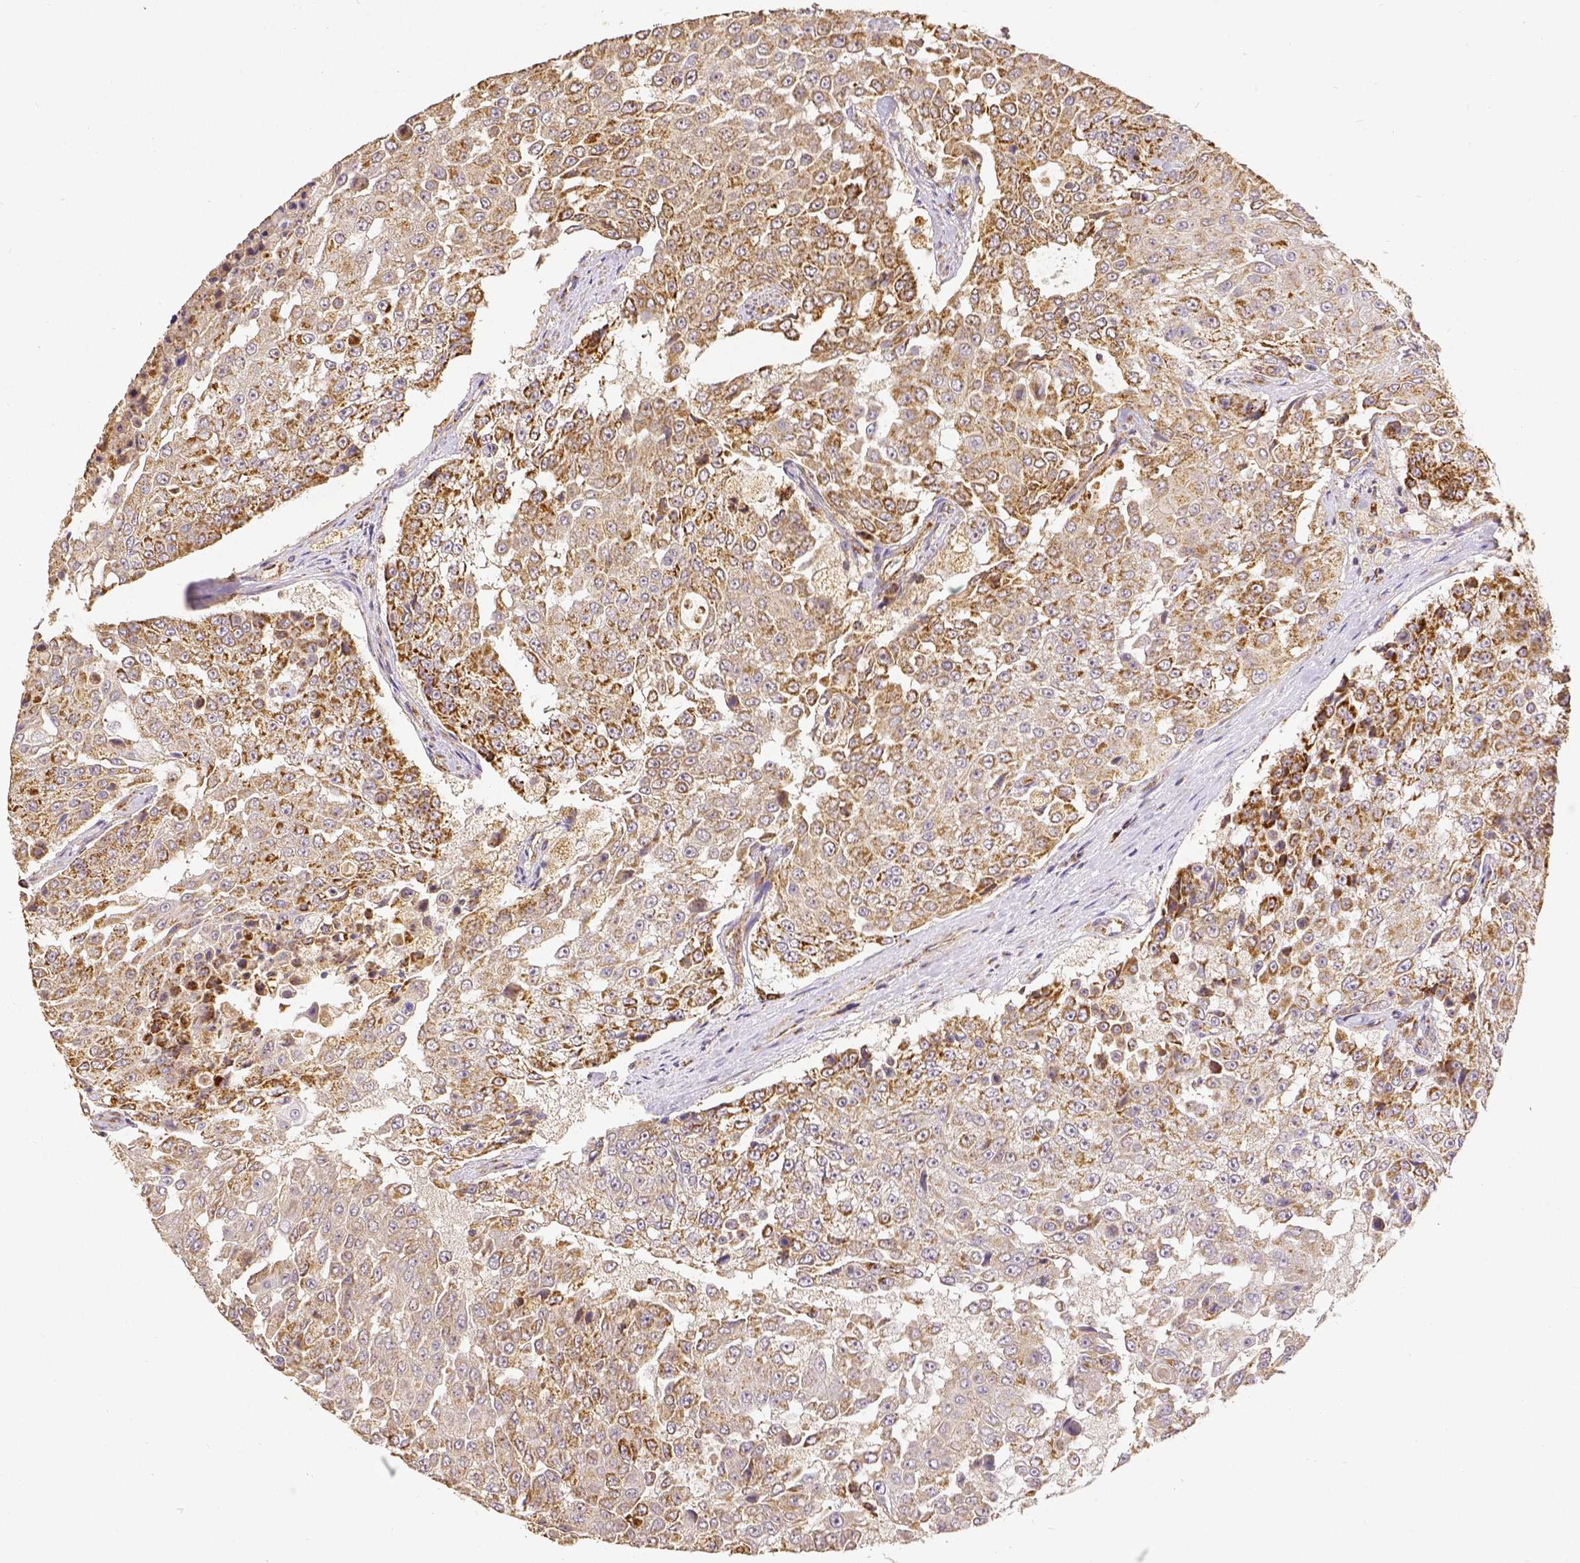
{"staining": {"intensity": "strong", "quantity": "<25%", "location": "cytoplasmic/membranous"}, "tissue": "urothelial cancer", "cell_type": "Tumor cells", "image_type": "cancer", "snomed": [{"axis": "morphology", "description": "Urothelial carcinoma, High grade"}, {"axis": "topography", "description": "Urinary bladder"}], "caption": "Urothelial cancer stained with a protein marker shows strong staining in tumor cells.", "gene": "SDHB", "patient": {"sex": "female", "age": 63}}